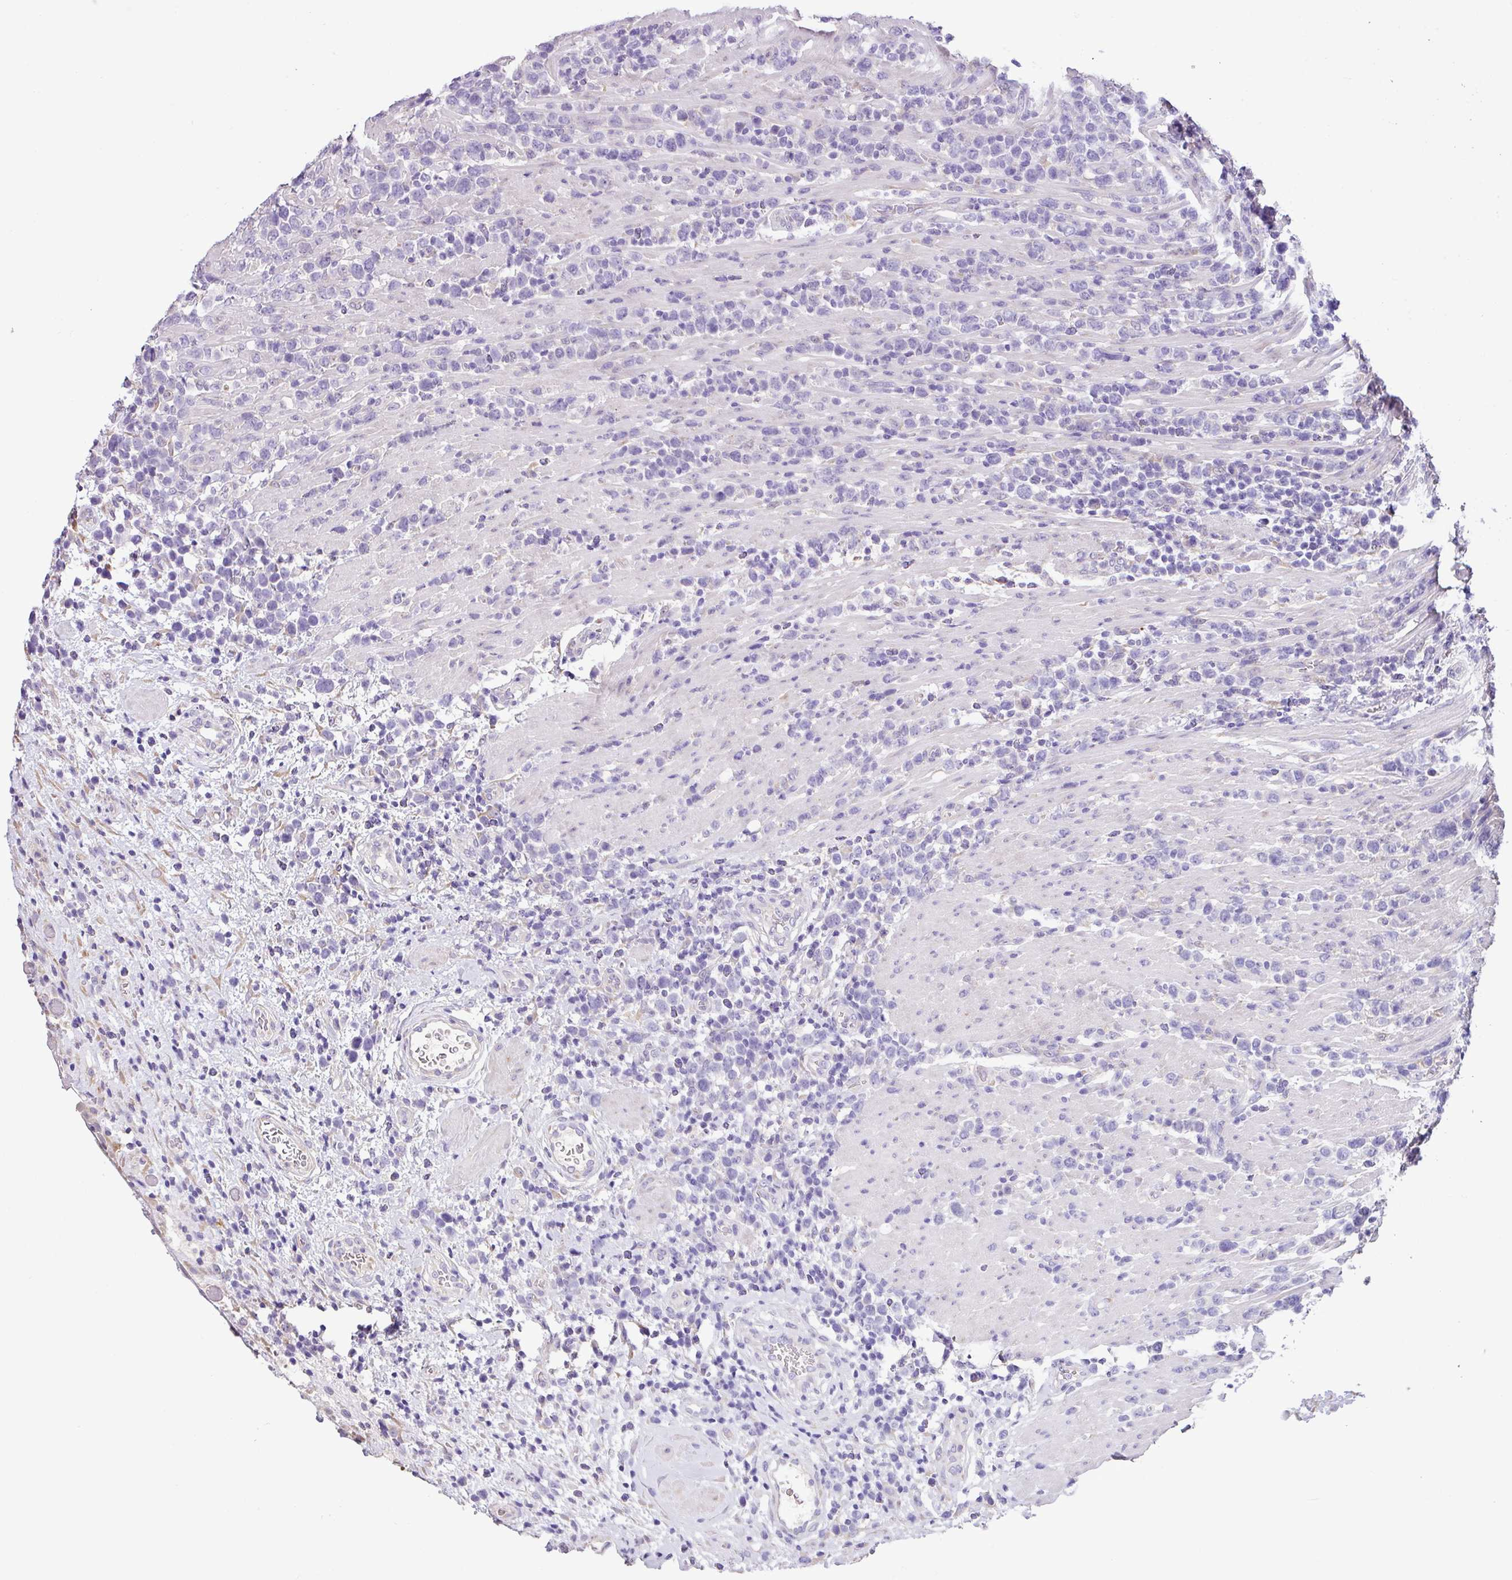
{"staining": {"intensity": "negative", "quantity": "none", "location": "none"}, "tissue": "lymphoma", "cell_type": "Tumor cells", "image_type": "cancer", "snomed": [{"axis": "morphology", "description": "Malignant lymphoma, non-Hodgkin's type, High grade"}, {"axis": "topography", "description": "Soft tissue"}], "caption": "IHC micrograph of high-grade malignant lymphoma, non-Hodgkin's type stained for a protein (brown), which demonstrates no staining in tumor cells.", "gene": "ZG16", "patient": {"sex": "female", "age": 56}}